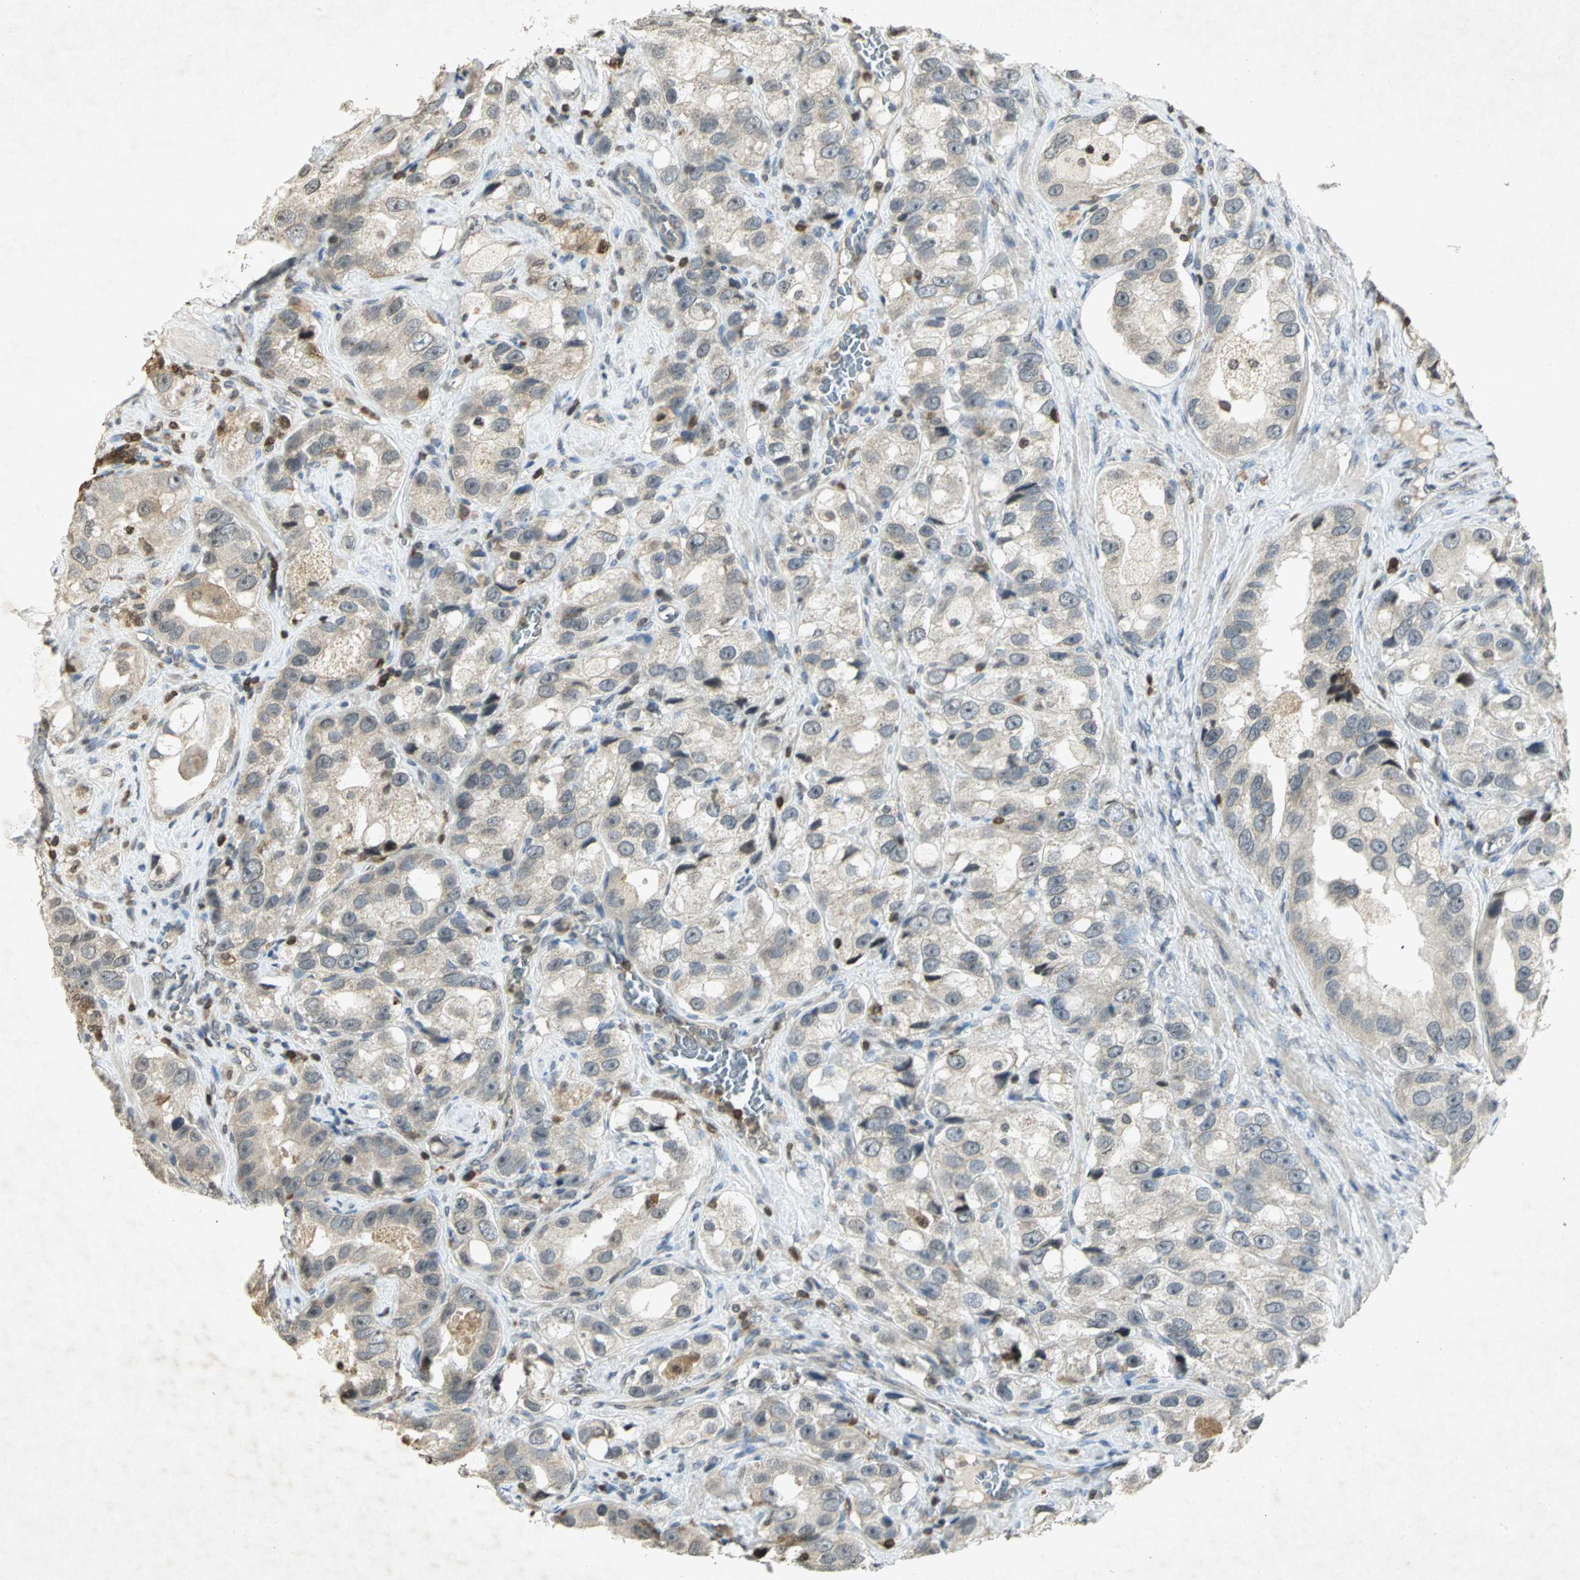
{"staining": {"intensity": "weak", "quantity": "<25%", "location": "cytoplasmic/membranous"}, "tissue": "prostate cancer", "cell_type": "Tumor cells", "image_type": "cancer", "snomed": [{"axis": "morphology", "description": "Adenocarcinoma, High grade"}, {"axis": "topography", "description": "Prostate"}], "caption": "Prostate high-grade adenocarcinoma was stained to show a protein in brown. There is no significant positivity in tumor cells. (DAB (3,3'-diaminobenzidine) immunohistochemistry visualized using brightfield microscopy, high magnification).", "gene": "IL16", "patient": {"sex": "male", "age": 63}}